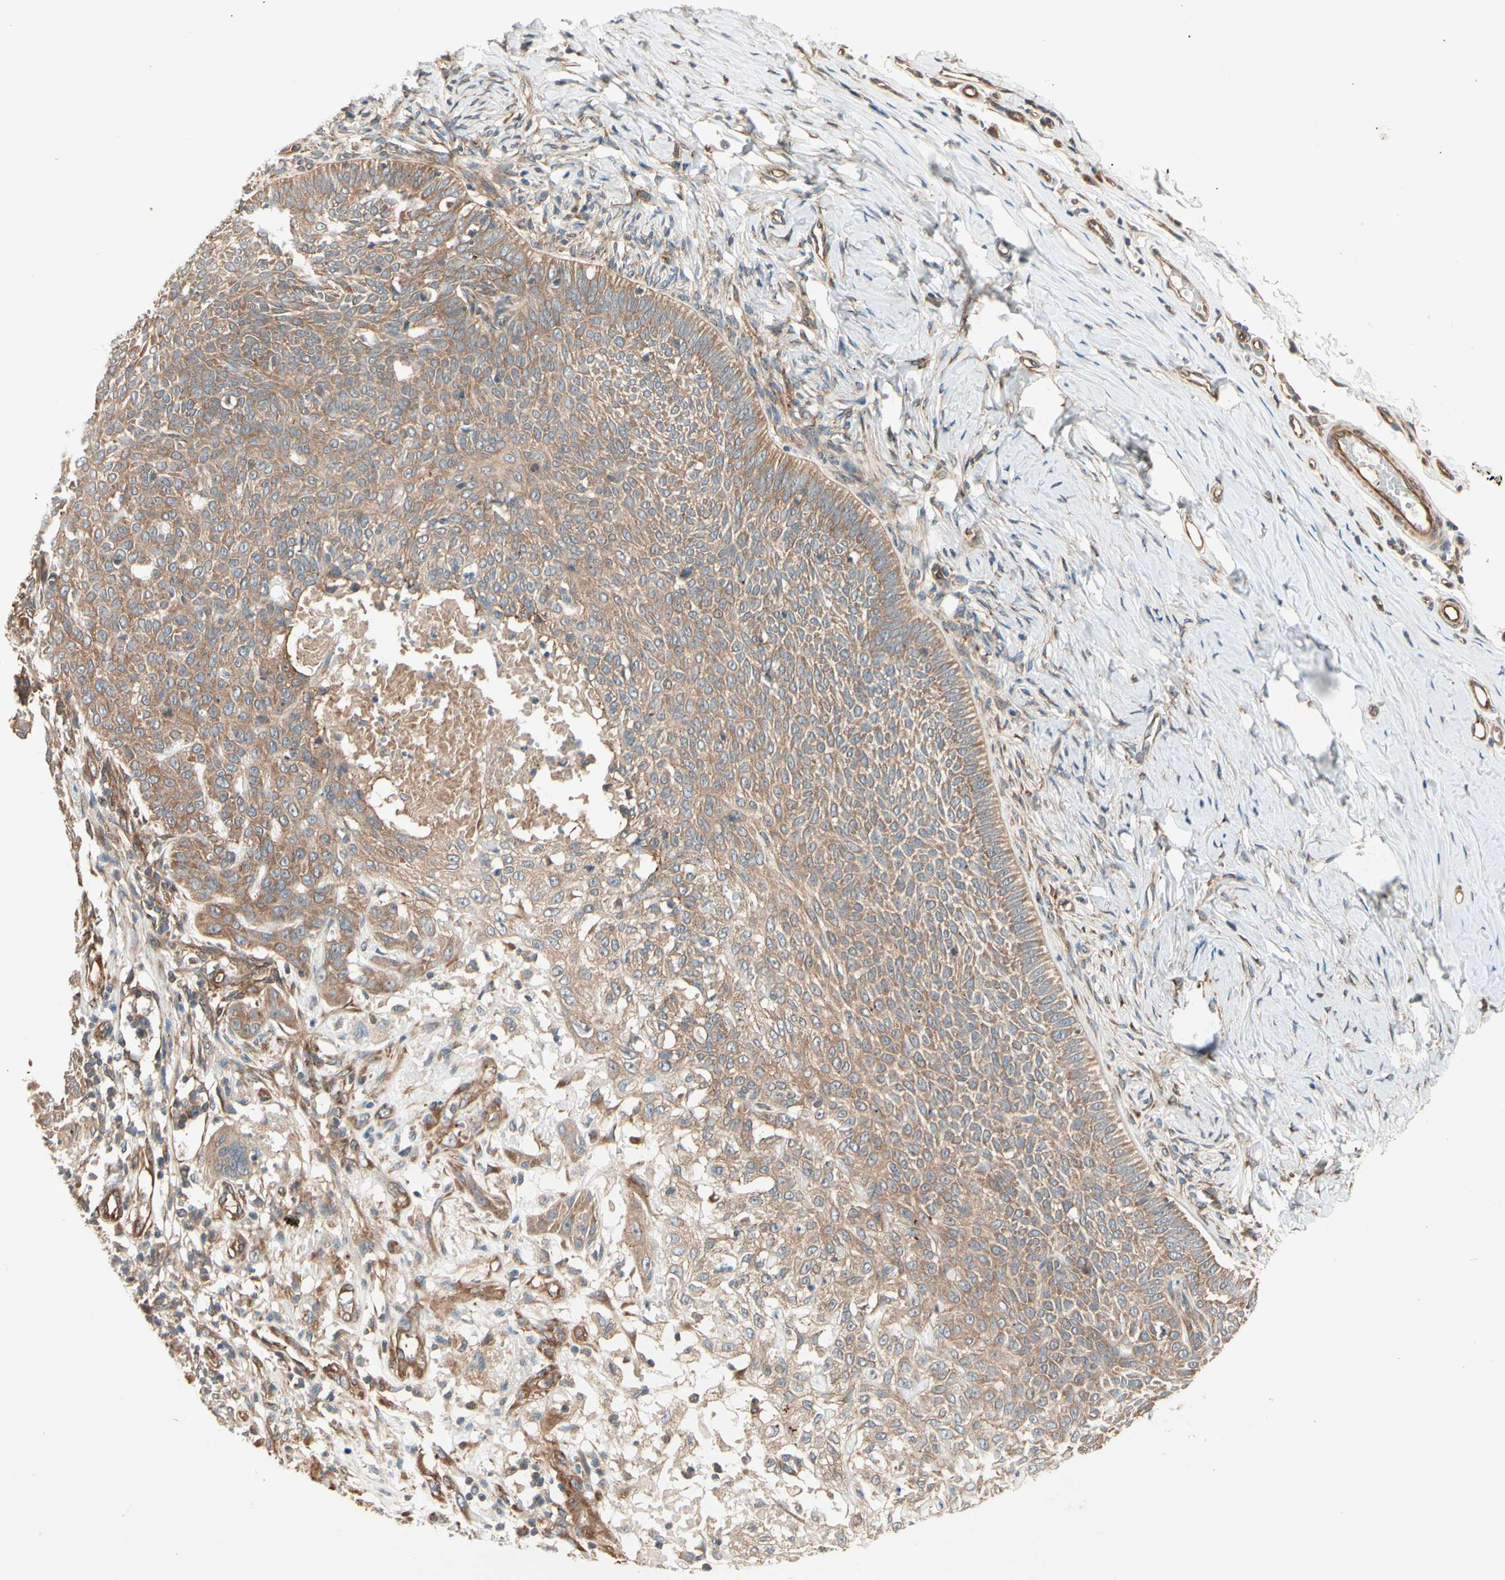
{"staining": {"intensity": "moderate", "quantity": ">75%", "location": "cytoplasmic/membranous"}, "tissue": "skin cancer", "cell_type": "Tumor cells", "image_type": "cancer", "snomed": [{"axis": "morphology", "description": "Normal tissue, NOS"}, {"axis": "morphology", "description": "Basal cell carcinoma"}, {"axis": "topography", "description": "Skin"}], "caption": "Skin cancer tissue displays moderate cytoplasmic/membranous staining in about >75% of tumor cells", "gene": "ROCK2", "patient": {"sex": "male", "age": 87}}